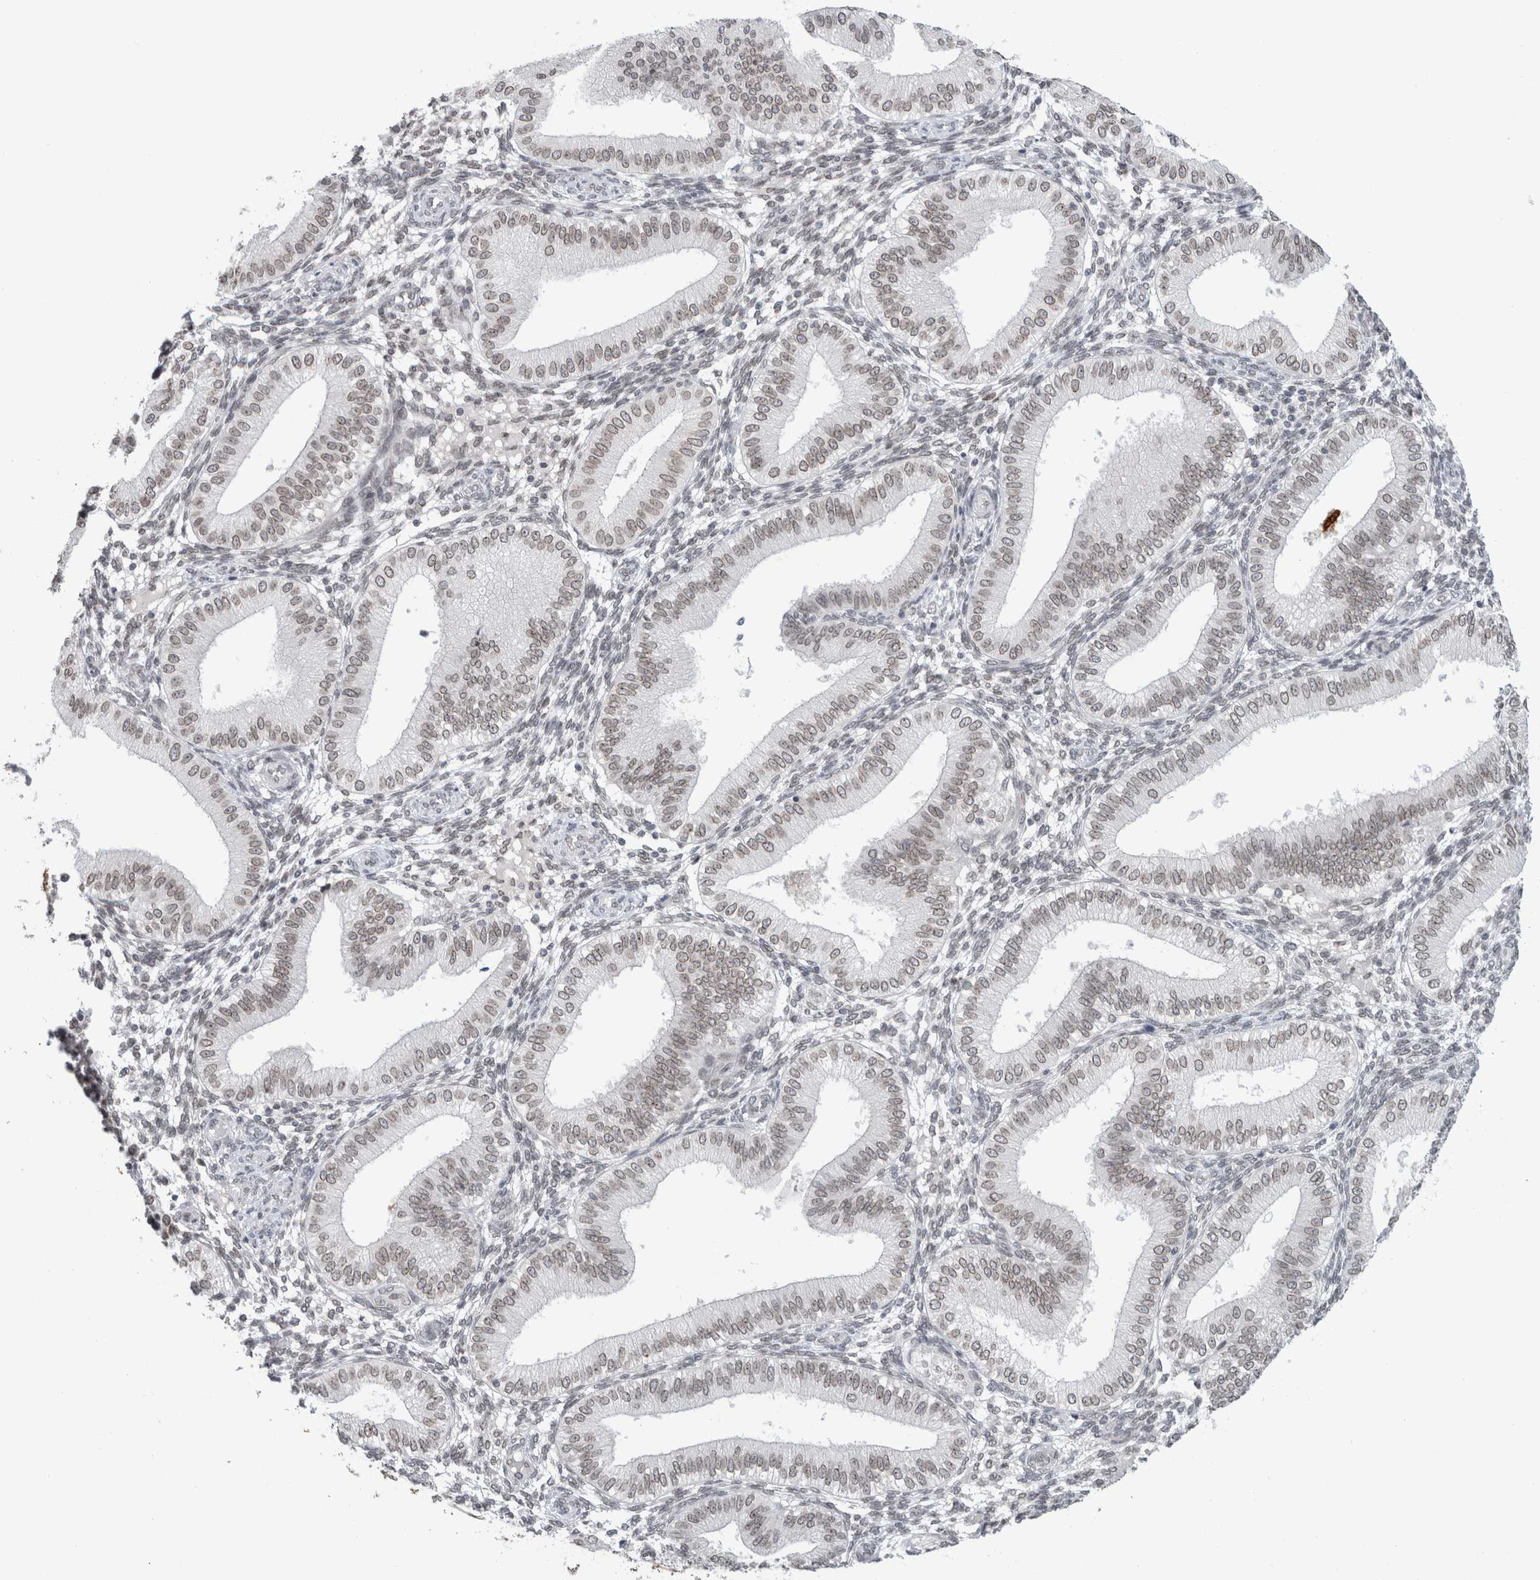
{"staining": {"intensity": "negative", "quantity": "none", "location": "none"}, "tissue": "endometrium", "cell_type": "Cells in endometrial stroma", "image_type": "normal", "snomed": [{"axis": "morphology", "description": "Normal tissue, NOS"}, {"axis": "topography", "description": "Endometrium"}], "caption": "Endometrium was stained to show a protein in brown. There is no significant staining in cells in endometrial stroma.", "gene": "ZNF770", "patient": {"sex": "female", "age": 39}}